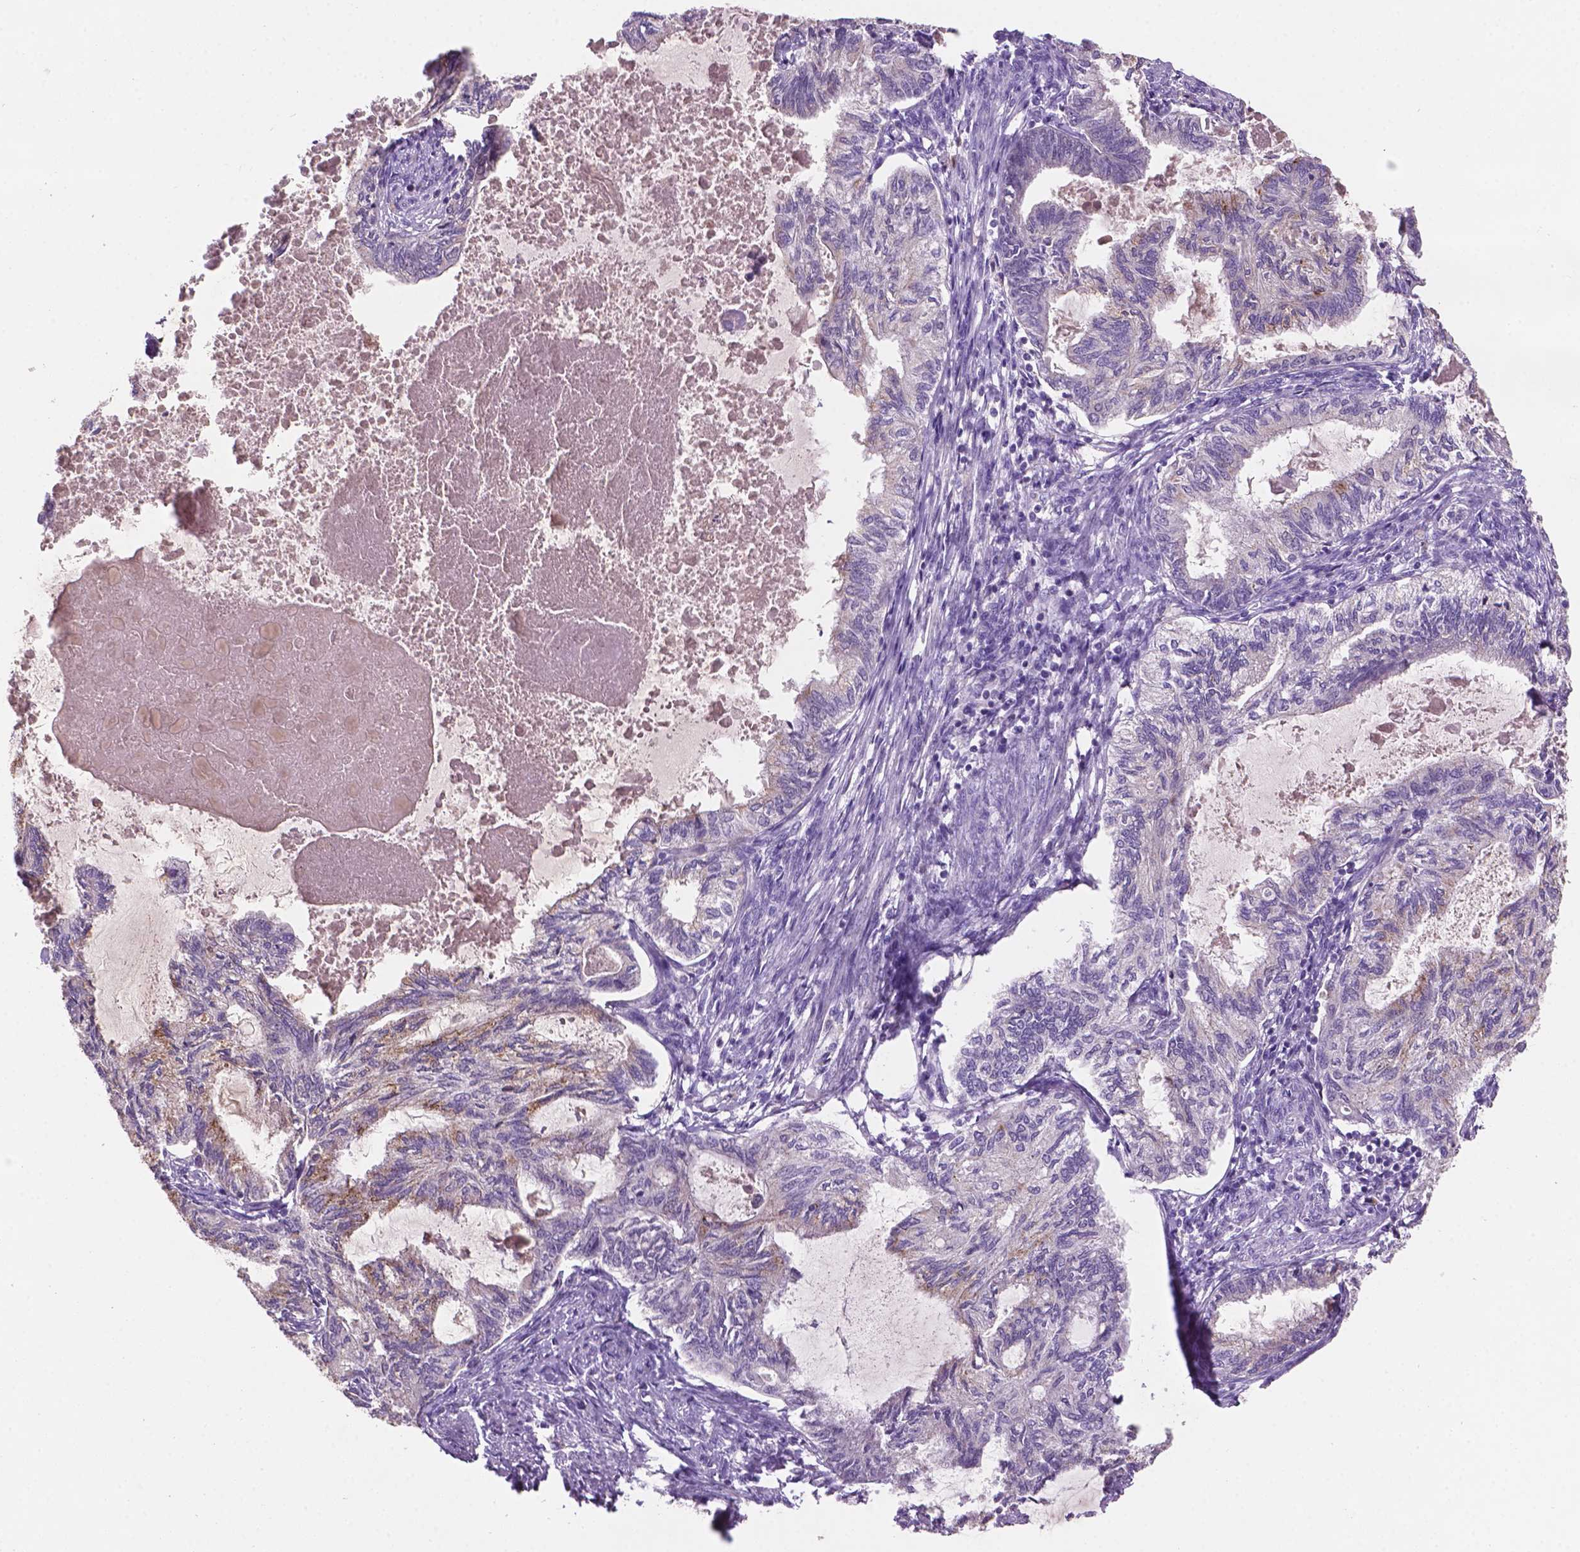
{"staining": {"intensity": "negative", "quantity": "none", "location": "none"}, "tissue": "endometrial cancer", "cell_type": "Tumor cells", "image_type": "cancer", "snomed": [{"axis": "morphology", "description": "Adenocarcinoma, NOS"}, {"axis": "topography", "description": "Endometrium"}], "caption": "The IHC micrograph has no significant expression in tumor cells of adenocarcinoma (endometrial) tissue.", "gene": "GXYLT2", "patient": {"sex": "female", "age": 86}}